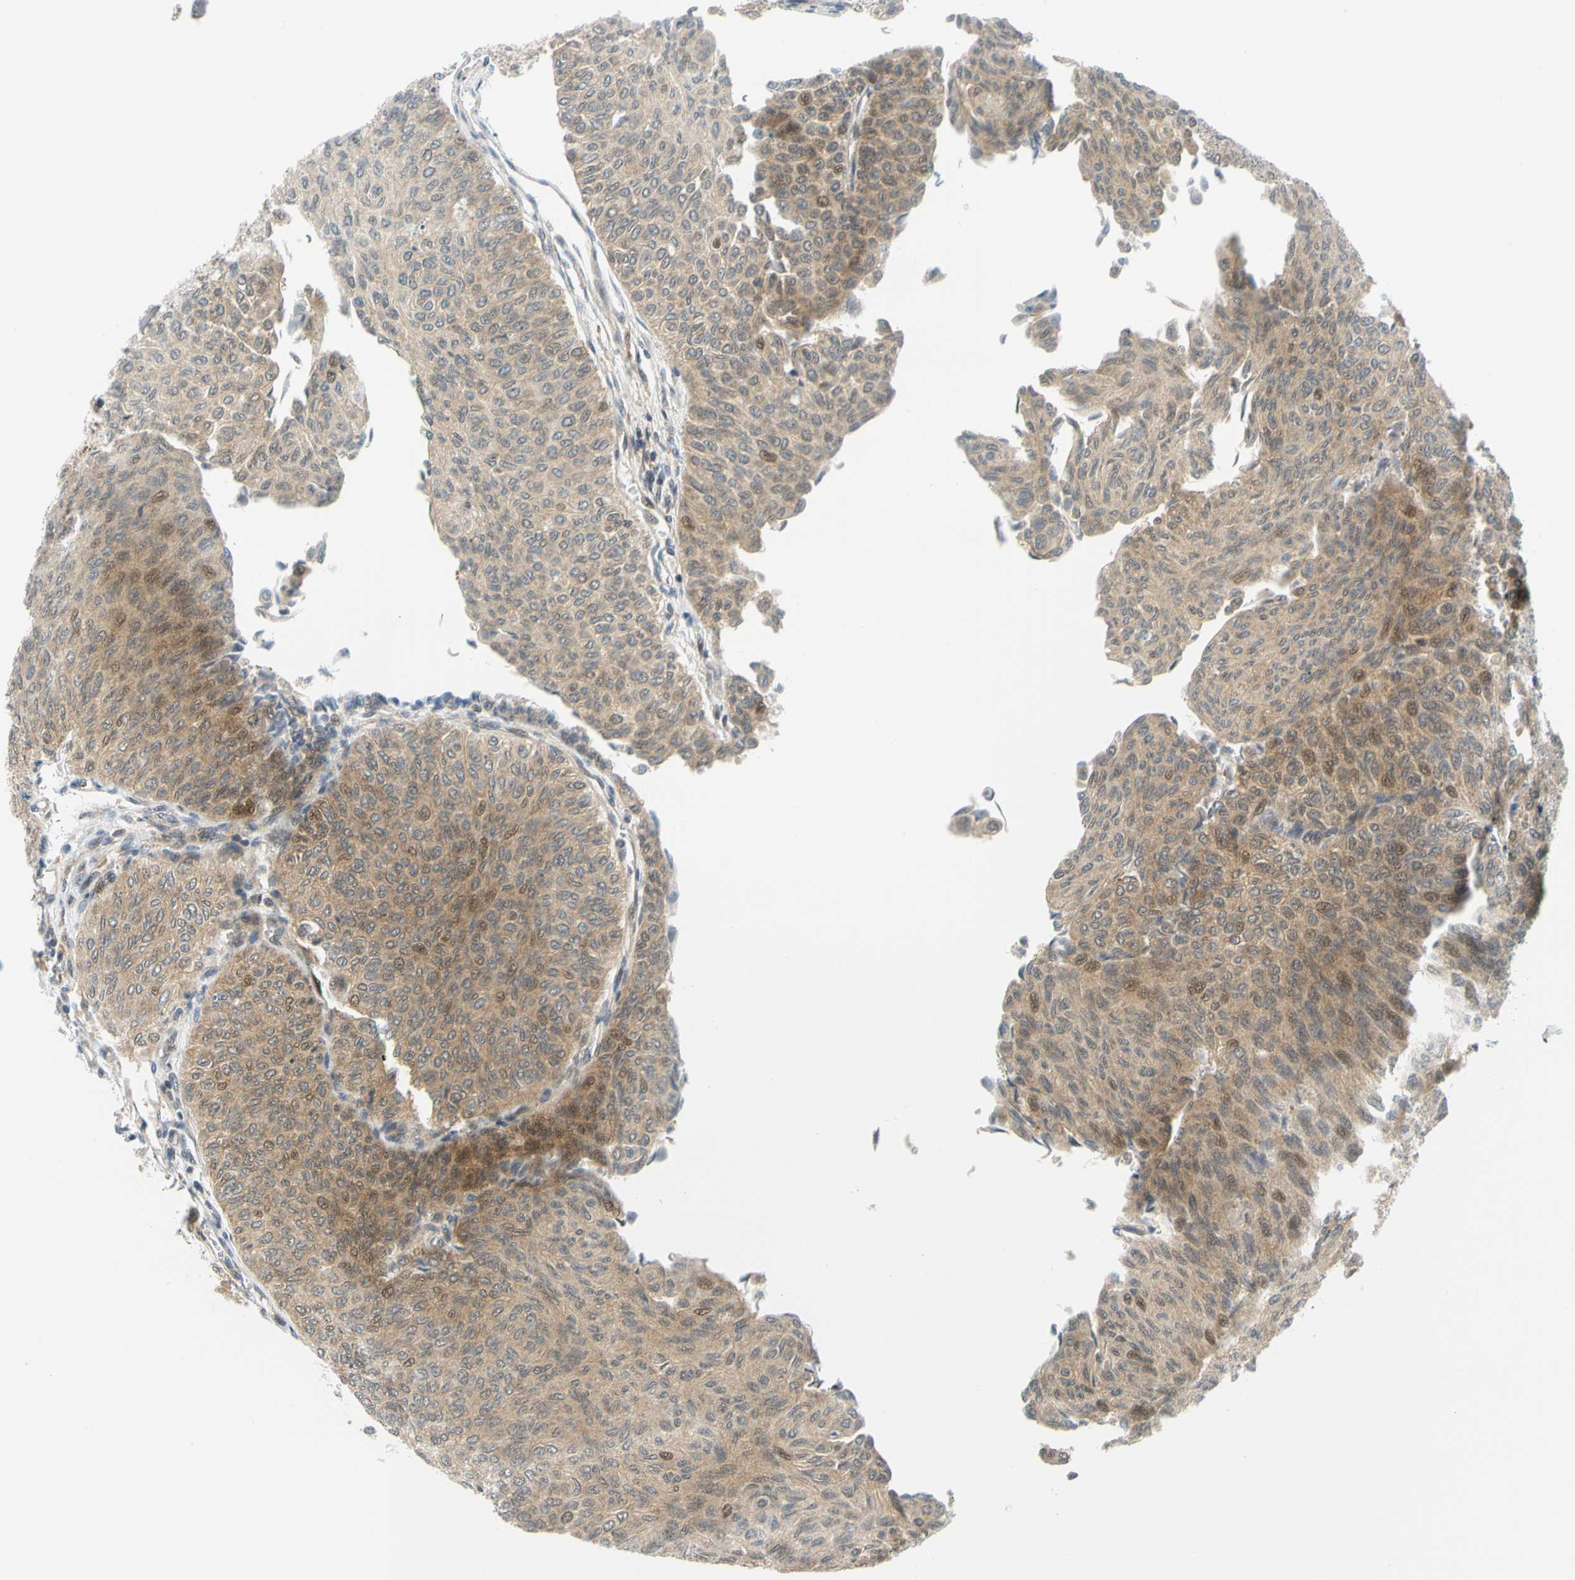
{"staining": {"intensity": "moderate", "quantity": ">75%", "location": "cytoplasmic/membranous"}, "tissue": "urothelial cancer", "cell_type": "Tumor cells", "image_type": "cancer", "snomed": [{"axis": "morphology", "description": "Urothelial carcinoma, Low grade"}, {"axis": "topography", "description": "Urinary bladder"}], "caption": "Human urothelial cancer stained with a brown dye displays moderate cytoplasmic/membranous positive expression in approximately >75% of tumor cells.", "gene": "MAPK9", "patient": {"sex": "male", "age": 78}}